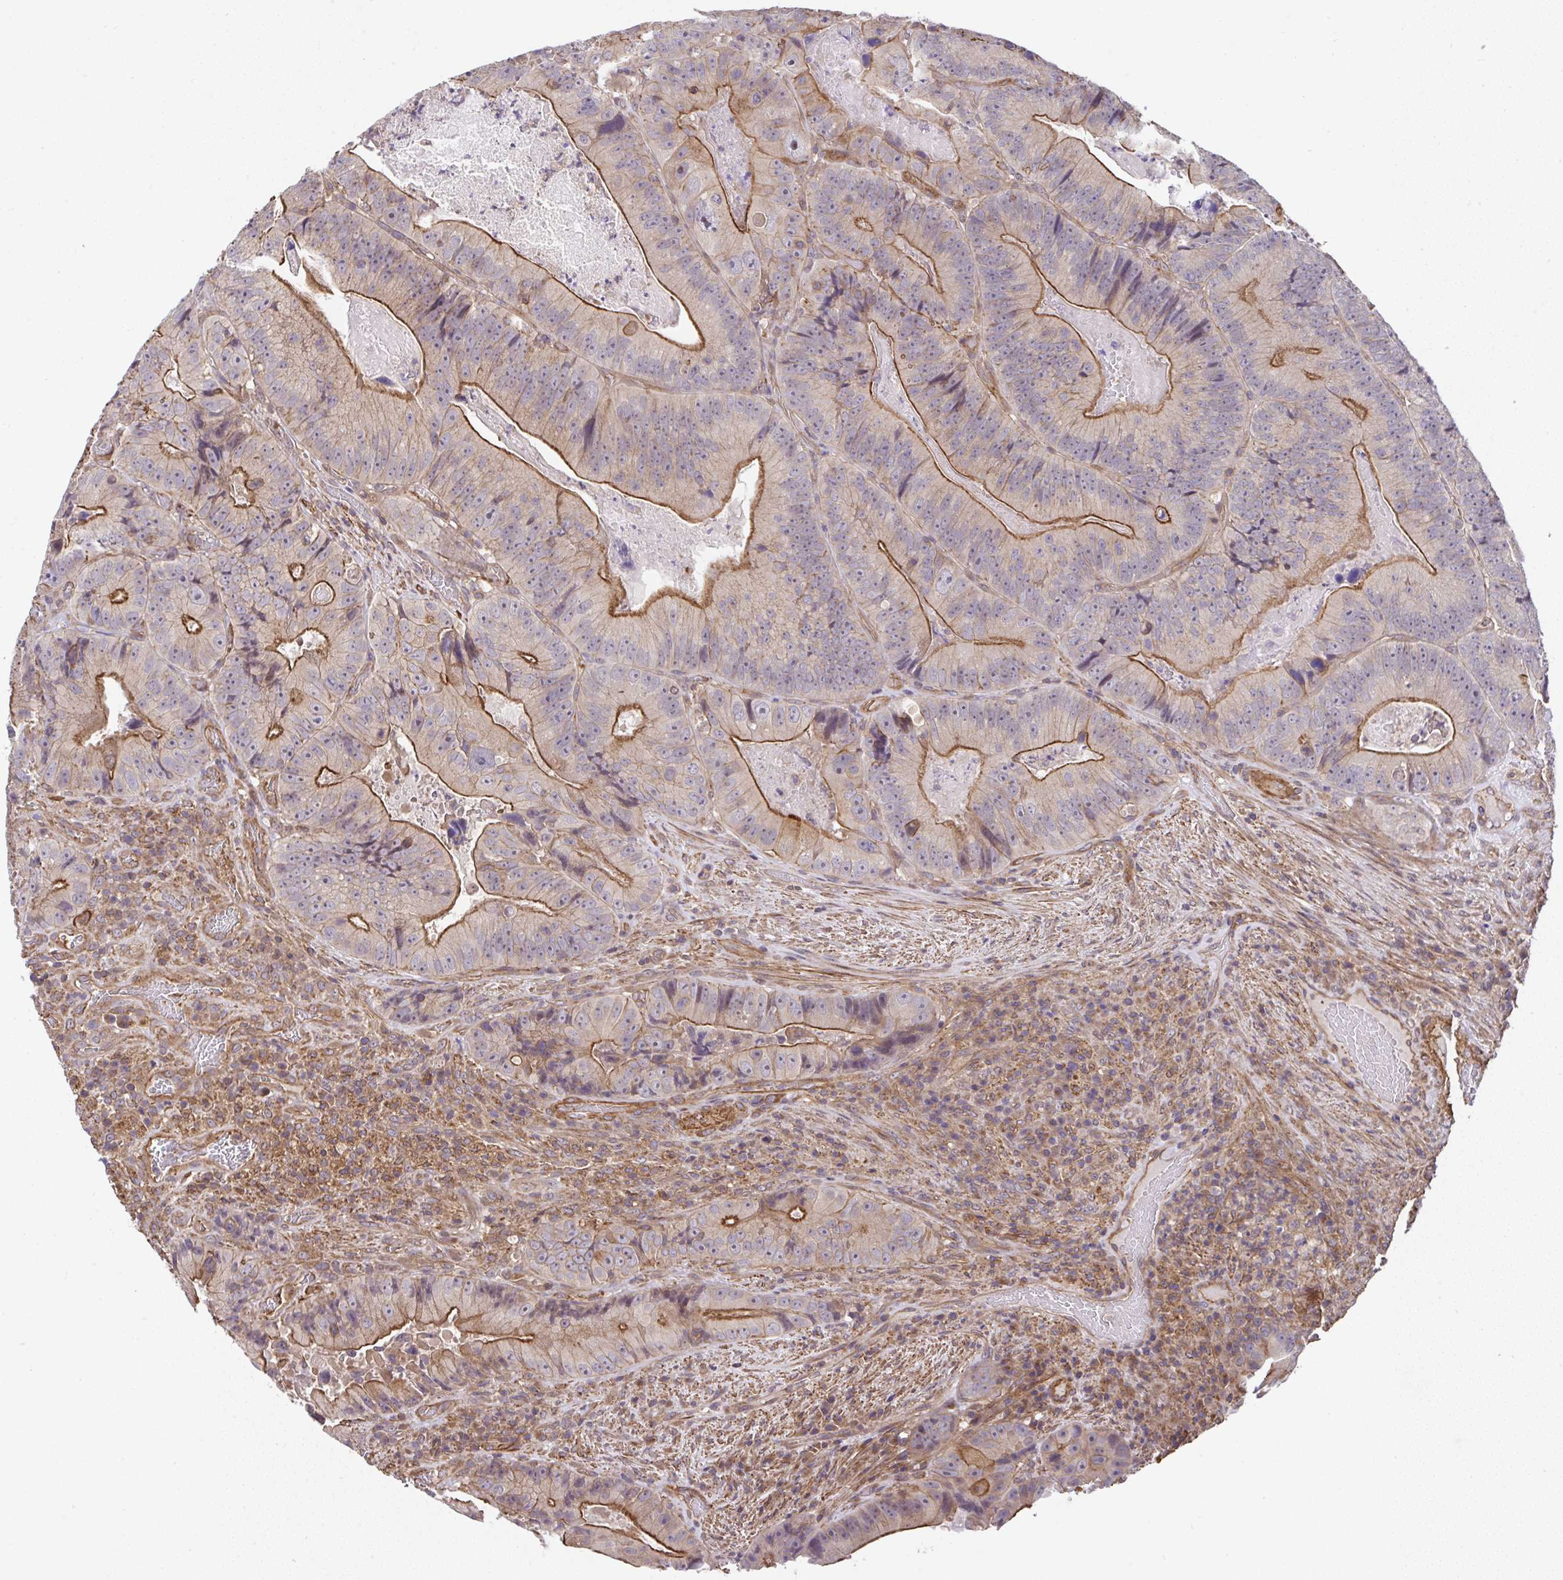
{"staining": {"intensity": "strong", "quantity": "25%-75%", "location": "cytoplasmic/membranous"}, "tissue": "colorectal cancer", "cell_type": "Tumor cells", "image_type": "cancer", "snomed": [{"axis": "morphology", "description": "Adenocarcinoma, NOS"}, {"axis": "topography", "description": "Colon"}], "caption": "Immunohistochemistry image of human colorectal adenocarcinoma stained for a protein (brown), which displays high levels of strong cytoplasmic/membranous expression in about 25%-75% of tumor cells.", "gene": "ZNF696", "patient": {"sex": "female", "age": 86}}